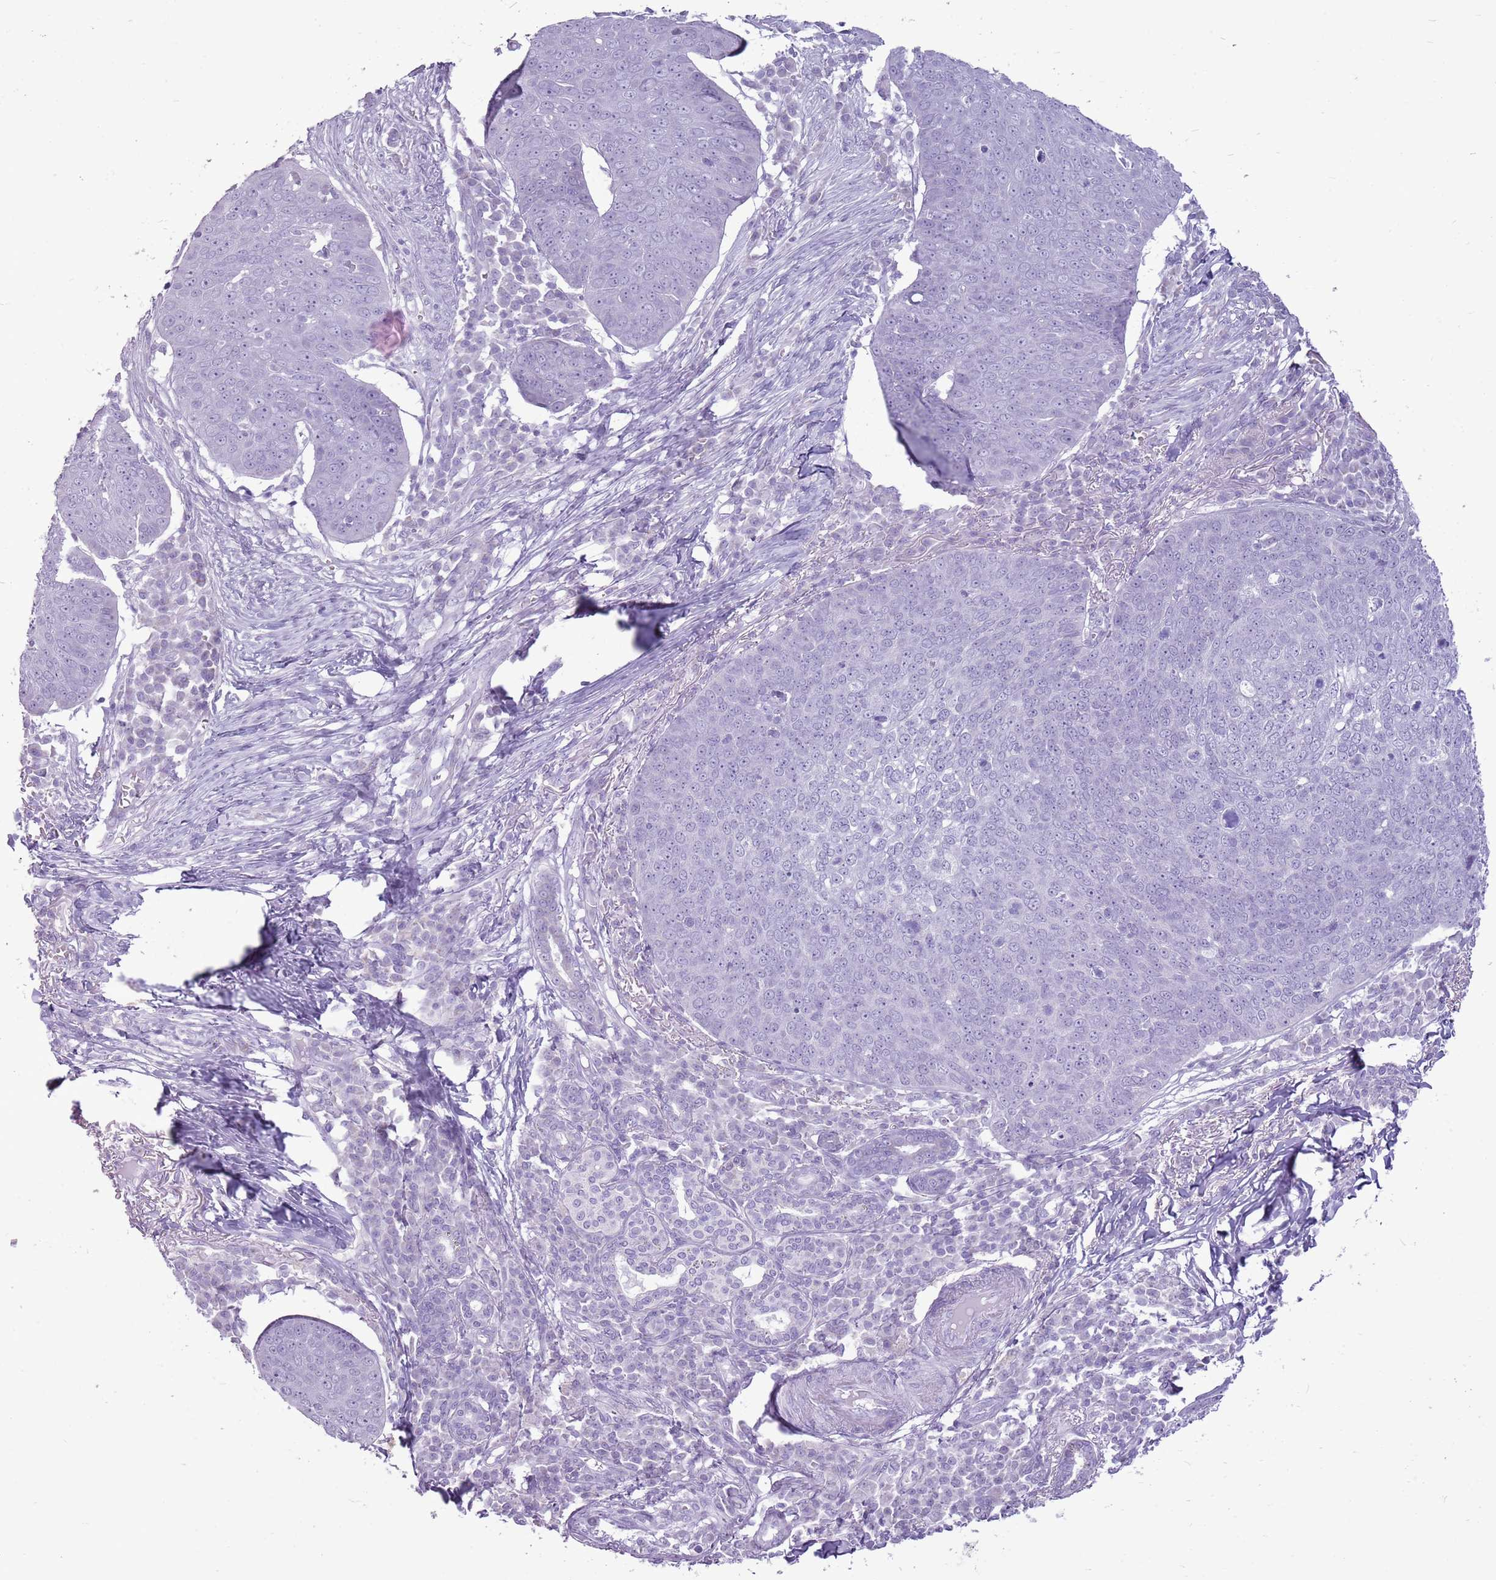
{"staining": {"intensity": "negative", "quantity": "none", "location": "none"}, "tissue": "skin cancer", "cell_type": "Tumor cells", "image_type": "cancer", "snomed": [{"axis": "morphology", "description": "Squamous cell carcinoma, NOS"}, {"axis": "topography", "description": "Skin"}], "caption": "This is an immunohistochemistry (IHC) photomicrograph of squamous cell carcinoma (skin). There is no staining in tumor cells.", "gene": "RPL3L", "patient": {"sex": "male", "age": 71}}